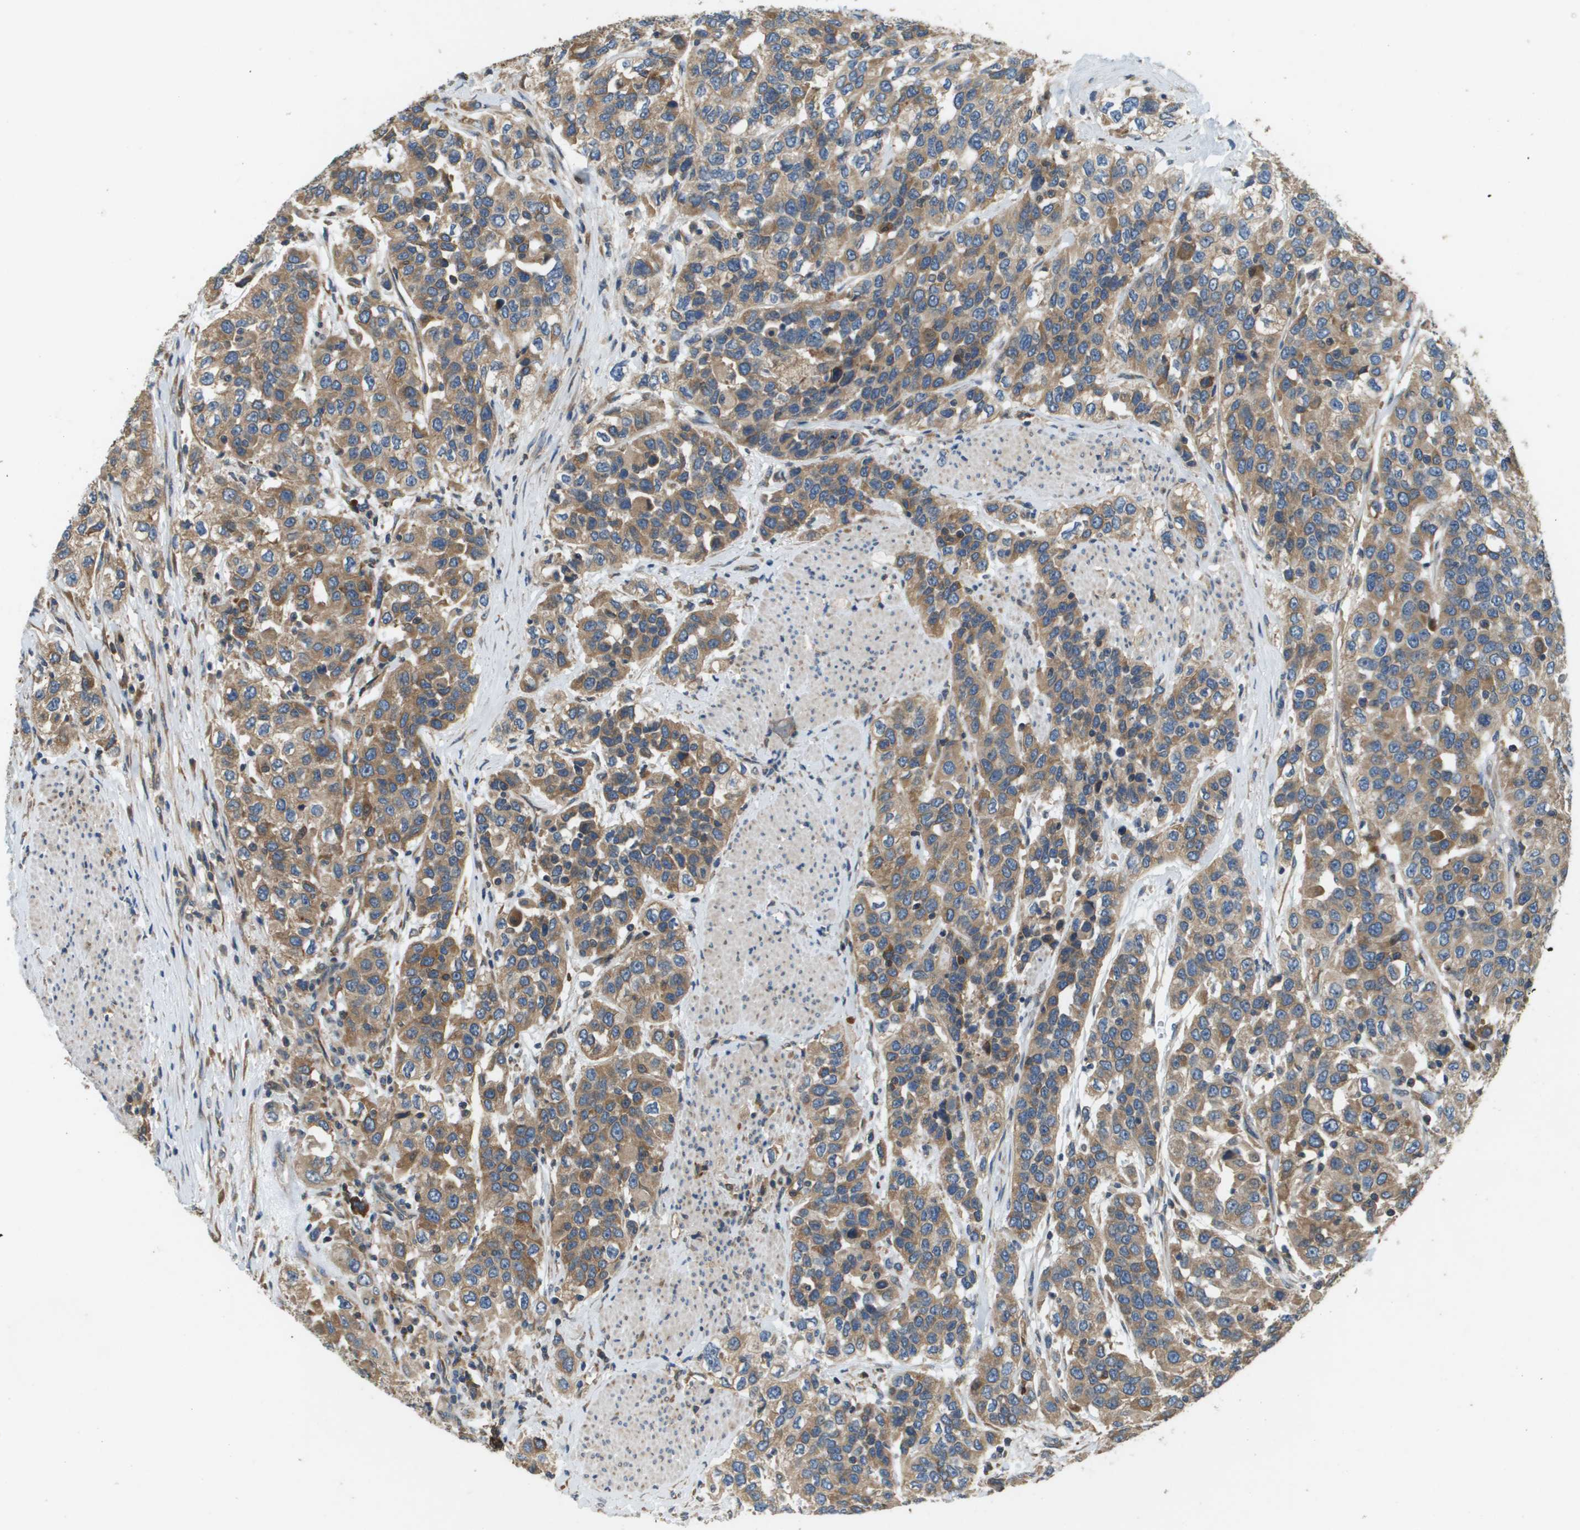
{"staining": {"intensity": "moderate", "quantity": ">75%", "location": "cytoplasmic/membranous"}, "tissue": "urothelial cancer", "cell_type": "Tumor cells", "image_type": "cancer", "snomed": [{"axis": "morphology", "description": "Urothelial carcinoma, High grade"}, {"axis": "topography", "description": "Urinary bladder"}], "caption": "IHC of urothelial cancer demonstrates medium levels of moderate cytoplasmic/membranous positivity in approximately >75% of tumor cells.", "gene": "SAMSN1", "patient": {"sex": "female", "age": 80}}